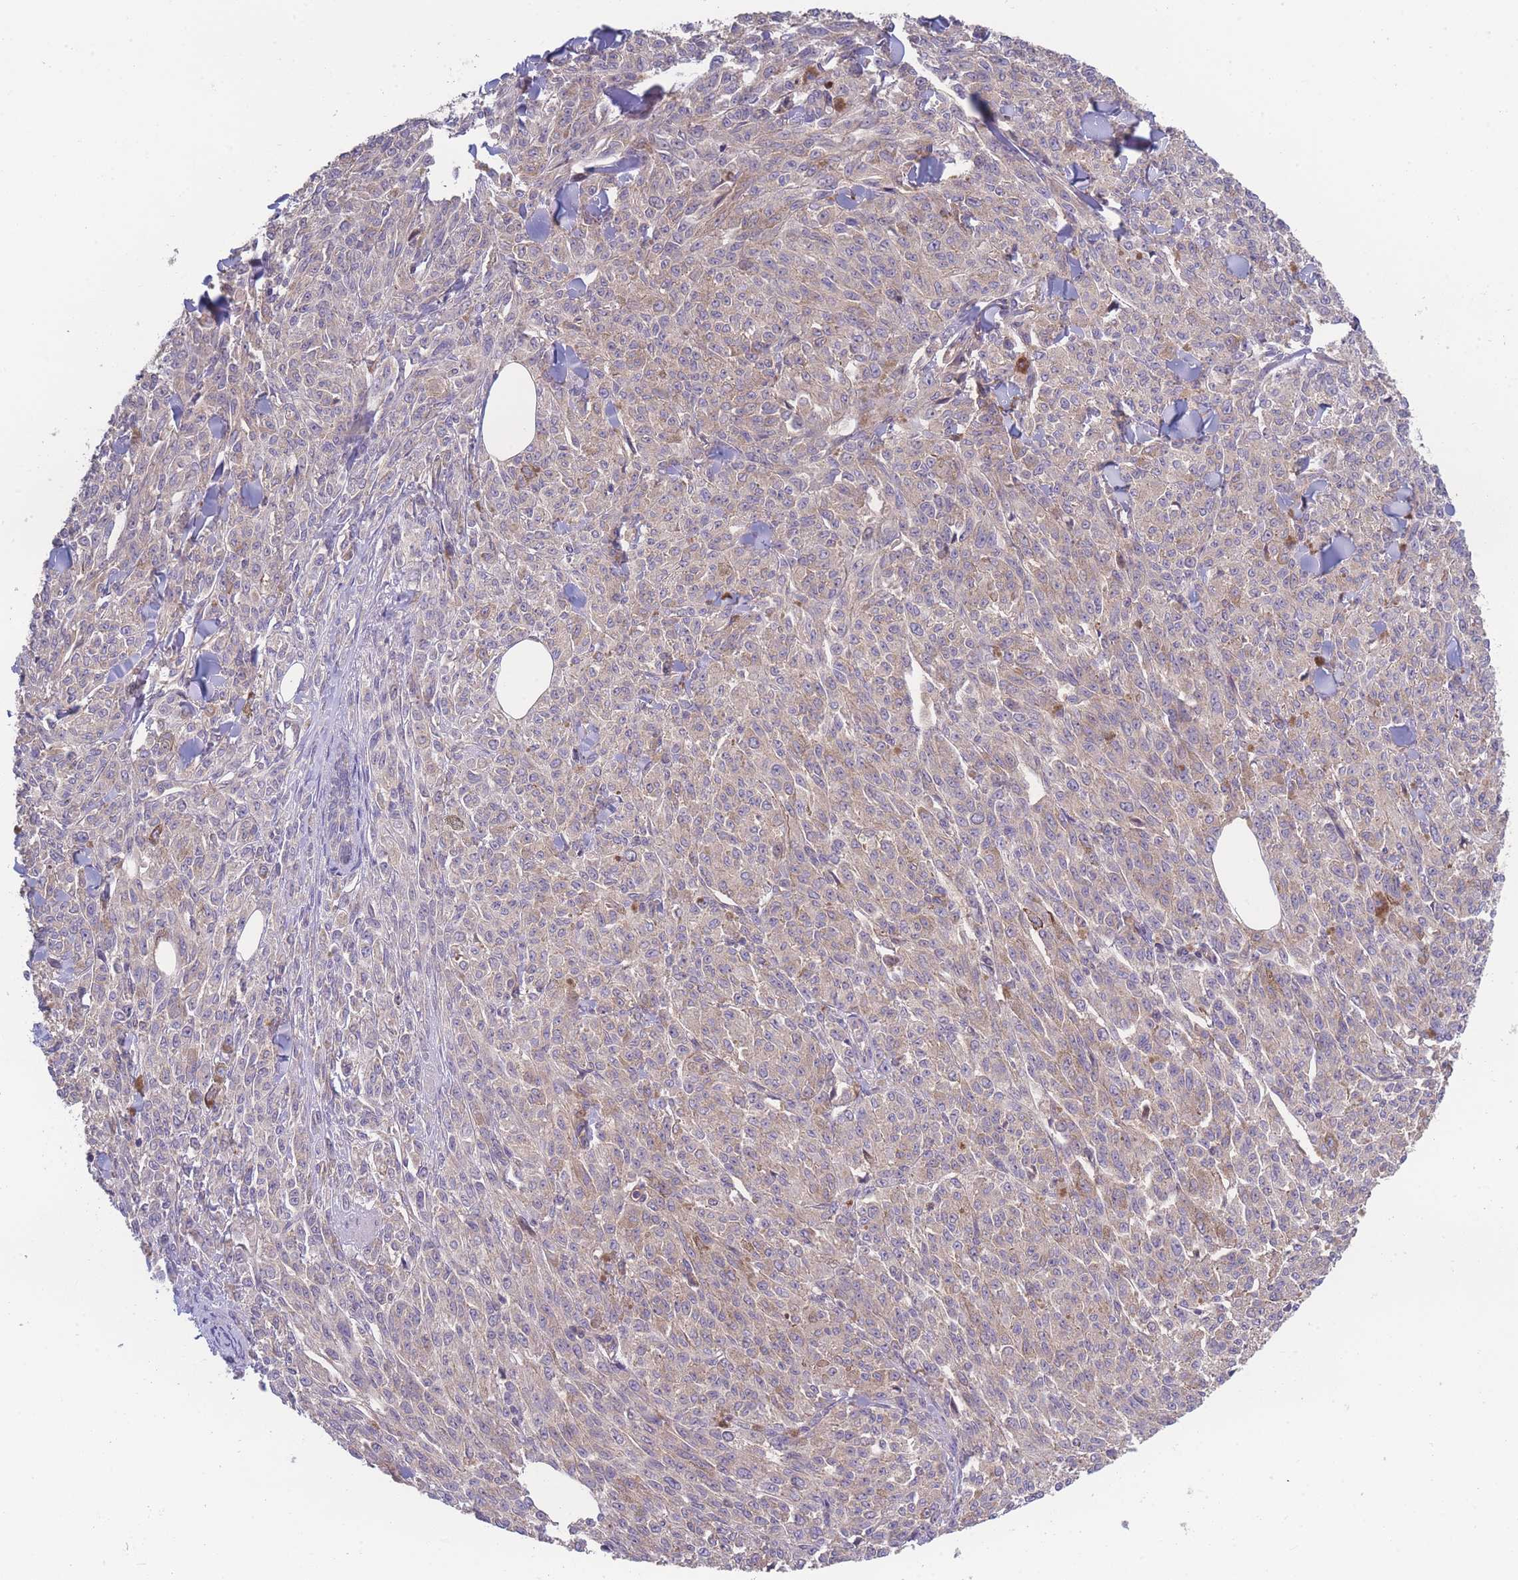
{"staining": {"intensity": "weak", "quantity": "<25%", "location": "cytoplasmic/membranous"}, "tissue": "melanoma", "cell_type": "Tumor cells", "image_type": "cancer", "snomed": [{"axis": "morphology", "description": "Malignant melanoma, NOS"}, {"axis": "topography", "description": "Skin"}], "caption": "A high-resolution micrograph shows immunohistochemistry (IHC) staining of melanoma, which displays no significant staining in tumor cells.", "gene": "STEAP3", "patient": {"sex": "female", "age": 52}}